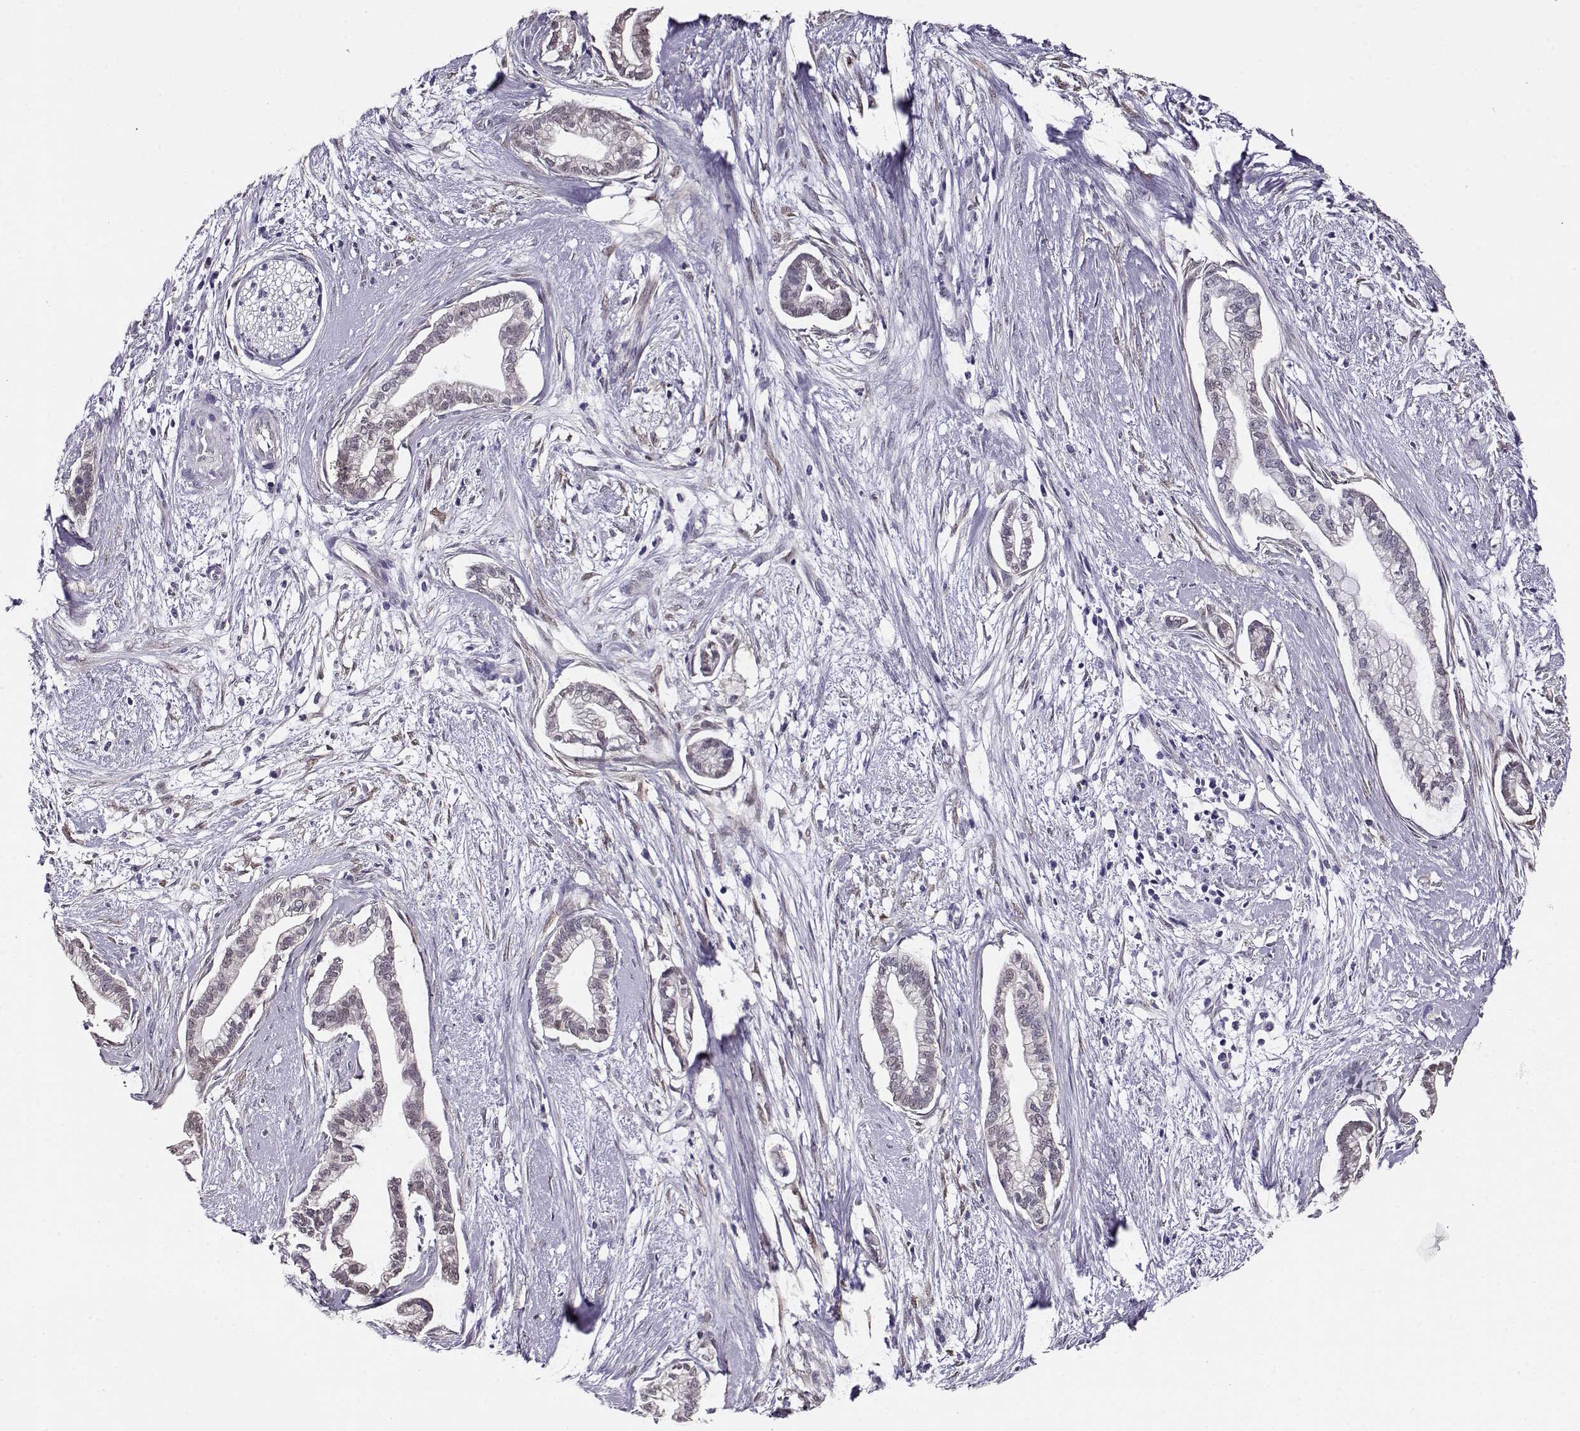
{"staining": {"intensity": "negative", "quantity": "none", "location": "none"}, "tissue": "cervical cancer", "cell_type": "Tumor cells", "image_type": "cancer", "snomed": [{"axis": "morphology", "description": "Adenocarcinoma, NOS"}, {"axis": "topography", "description": "Cervix"}], "caption": "Human adenocarcinoma (cervical) stained for a protein using immunohistochemistry (IHC) displays no expression in tumor cells.", "gene": "CCR8", "patient": {"sex": "female", "age": 62}}